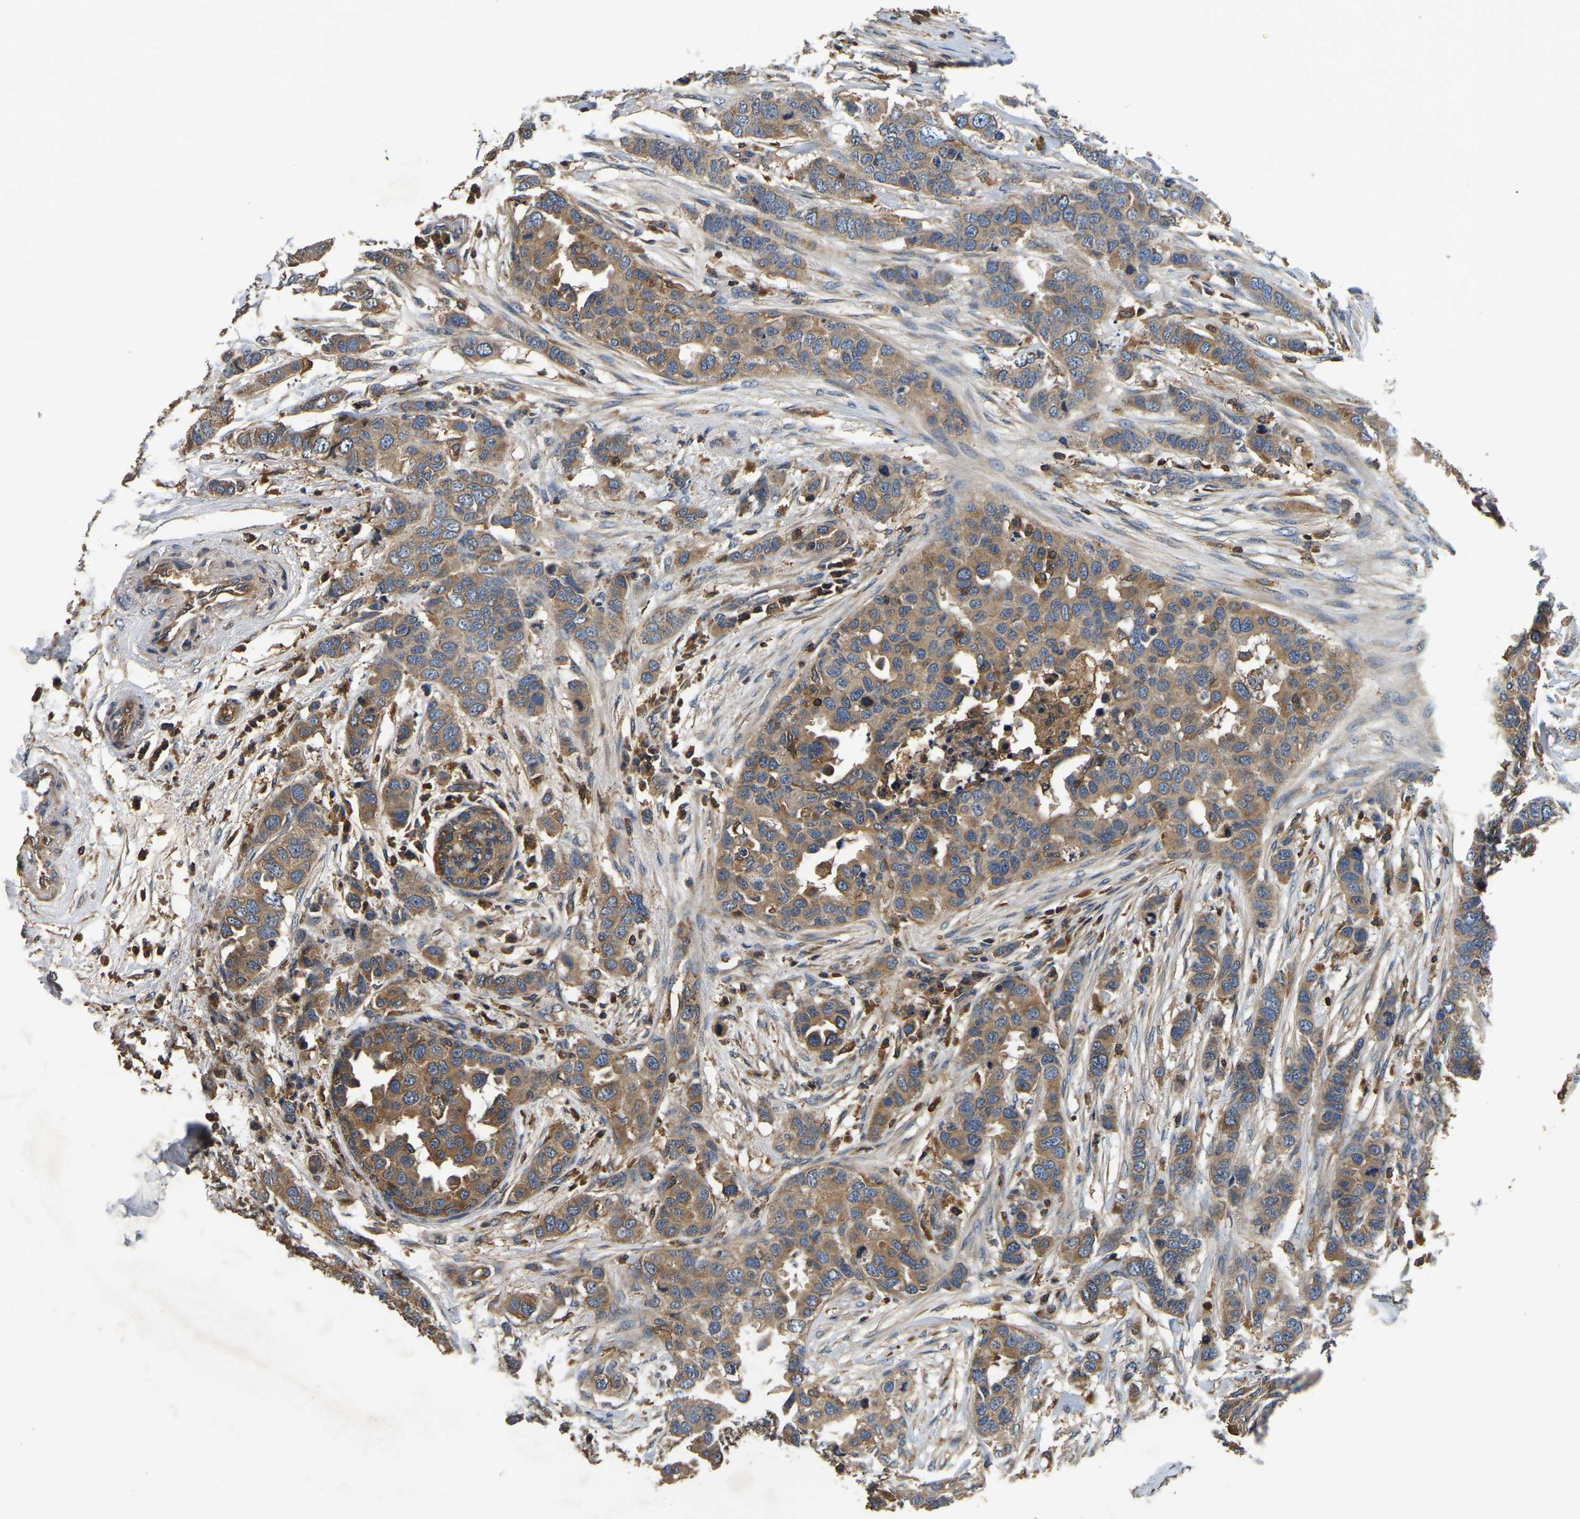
{"staining": {"intensity": "moderate", "quantity": ">75%", "location": "cytoplasmic/membranous"}, "tissue": "breast cancer", "cell_type": "Tumor cells", "image_type": "cancer", "snomed": [{"axis": "morphology", "description": "Duct carcinoma"}, {"axis": "topography", "description": "Breast"}], "caption": "A histopathology image of breast cancer (intraductal carcinoma) stained for a protein shows moderate cytoplasmic/membranous brown staining in tumor cells.", "gene": "SMPD2", "patient": {"sex": "female", "age": 50}}